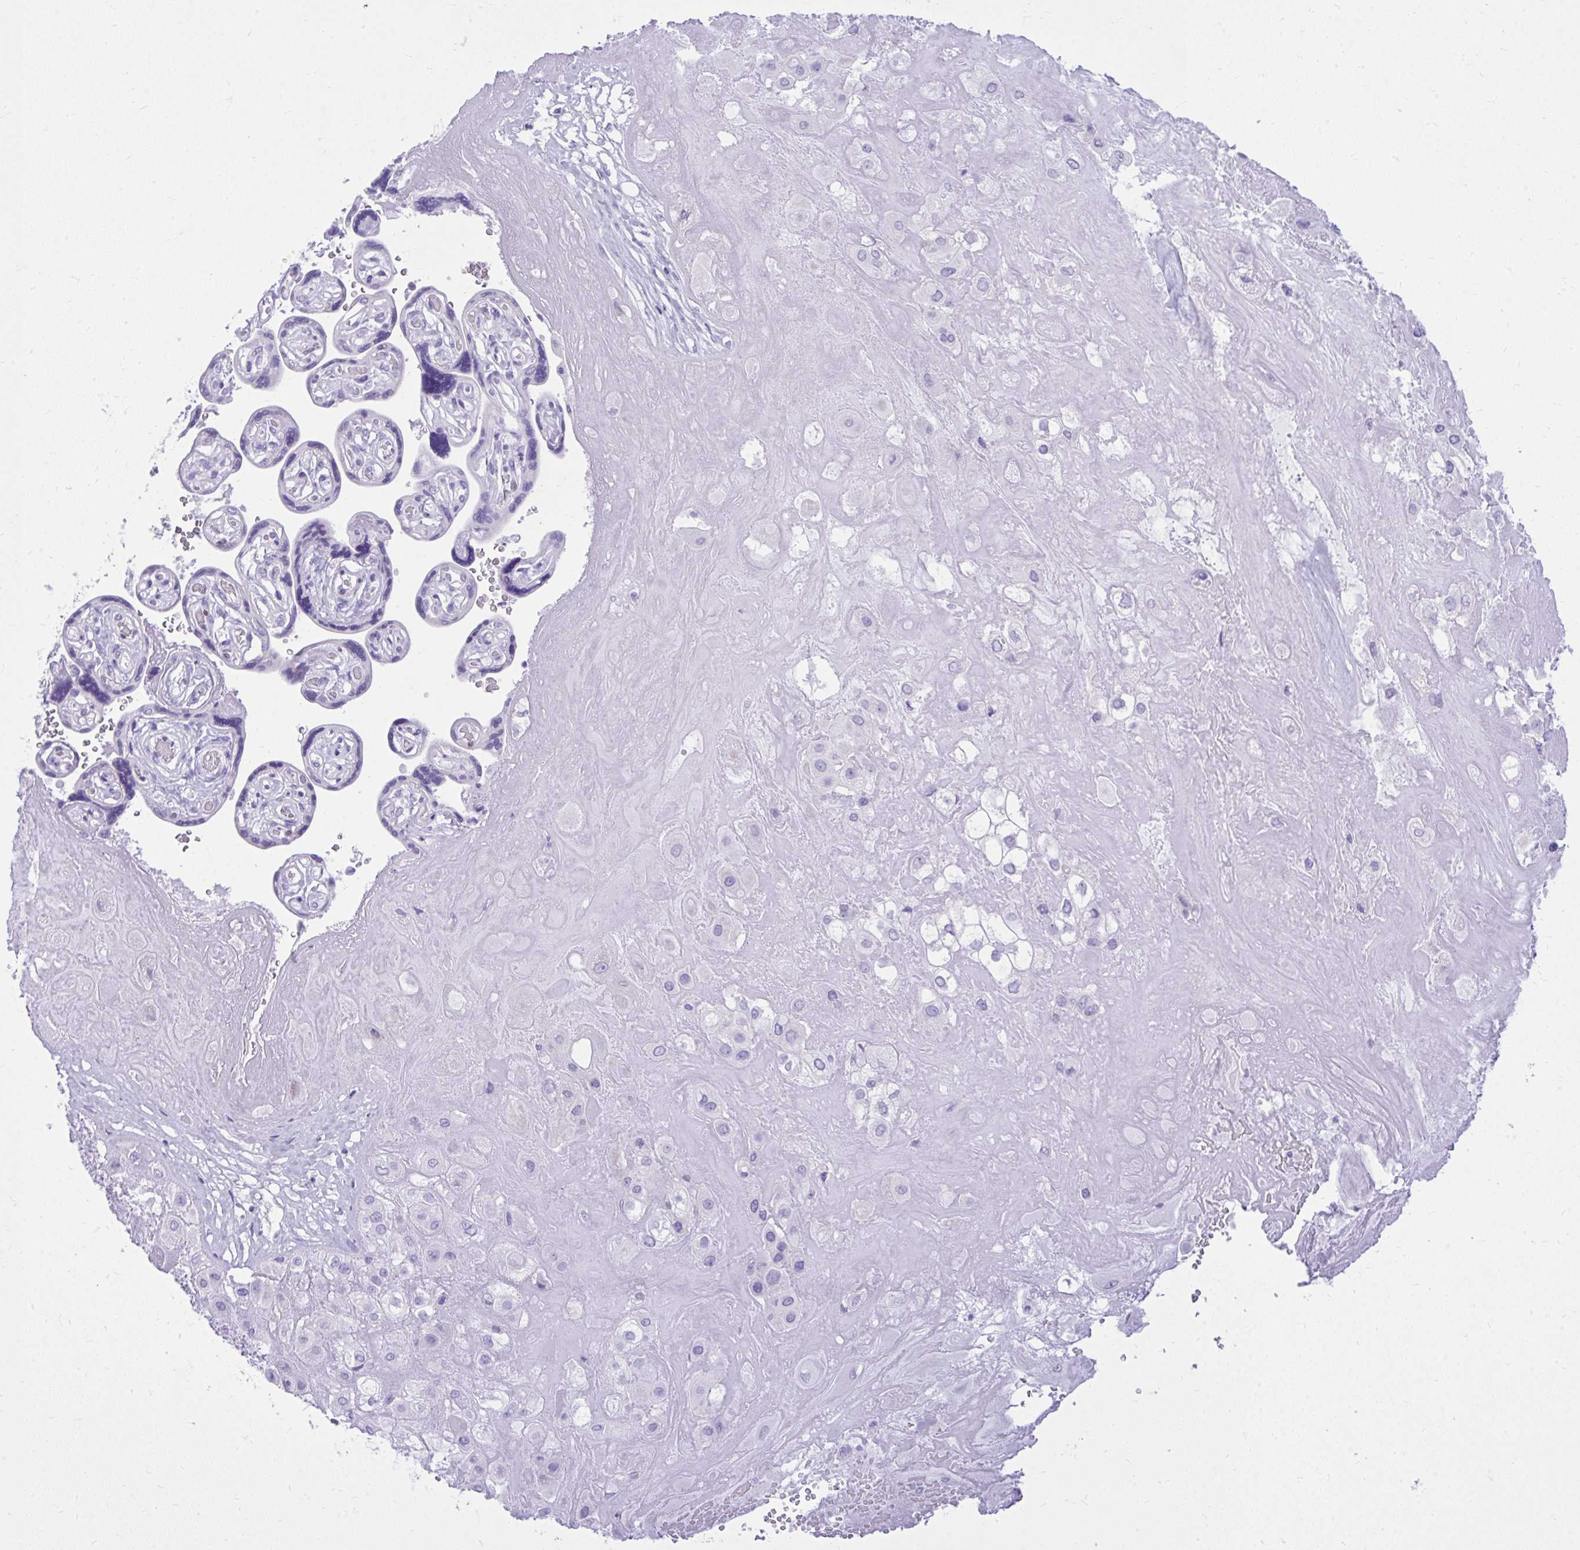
{"staining": {"intensity": "negative", "quantity": "none", "location": "none"}, "tissue": "placenta", "cell_type": "Decidual cells", "image_type": "normal", "snomed": [{"axis": "morphology", "description": "Normal tissue, NOS"}, {"axis": "topography", "description": "Placenta"}], "caption": "Normal placenta was stained to show a protein in brown. There is no significant positivity in decidual cells. Nuclei are stained in blue.", "gene": "RALYL", "patient": {"sex": "female", "age": 32}}